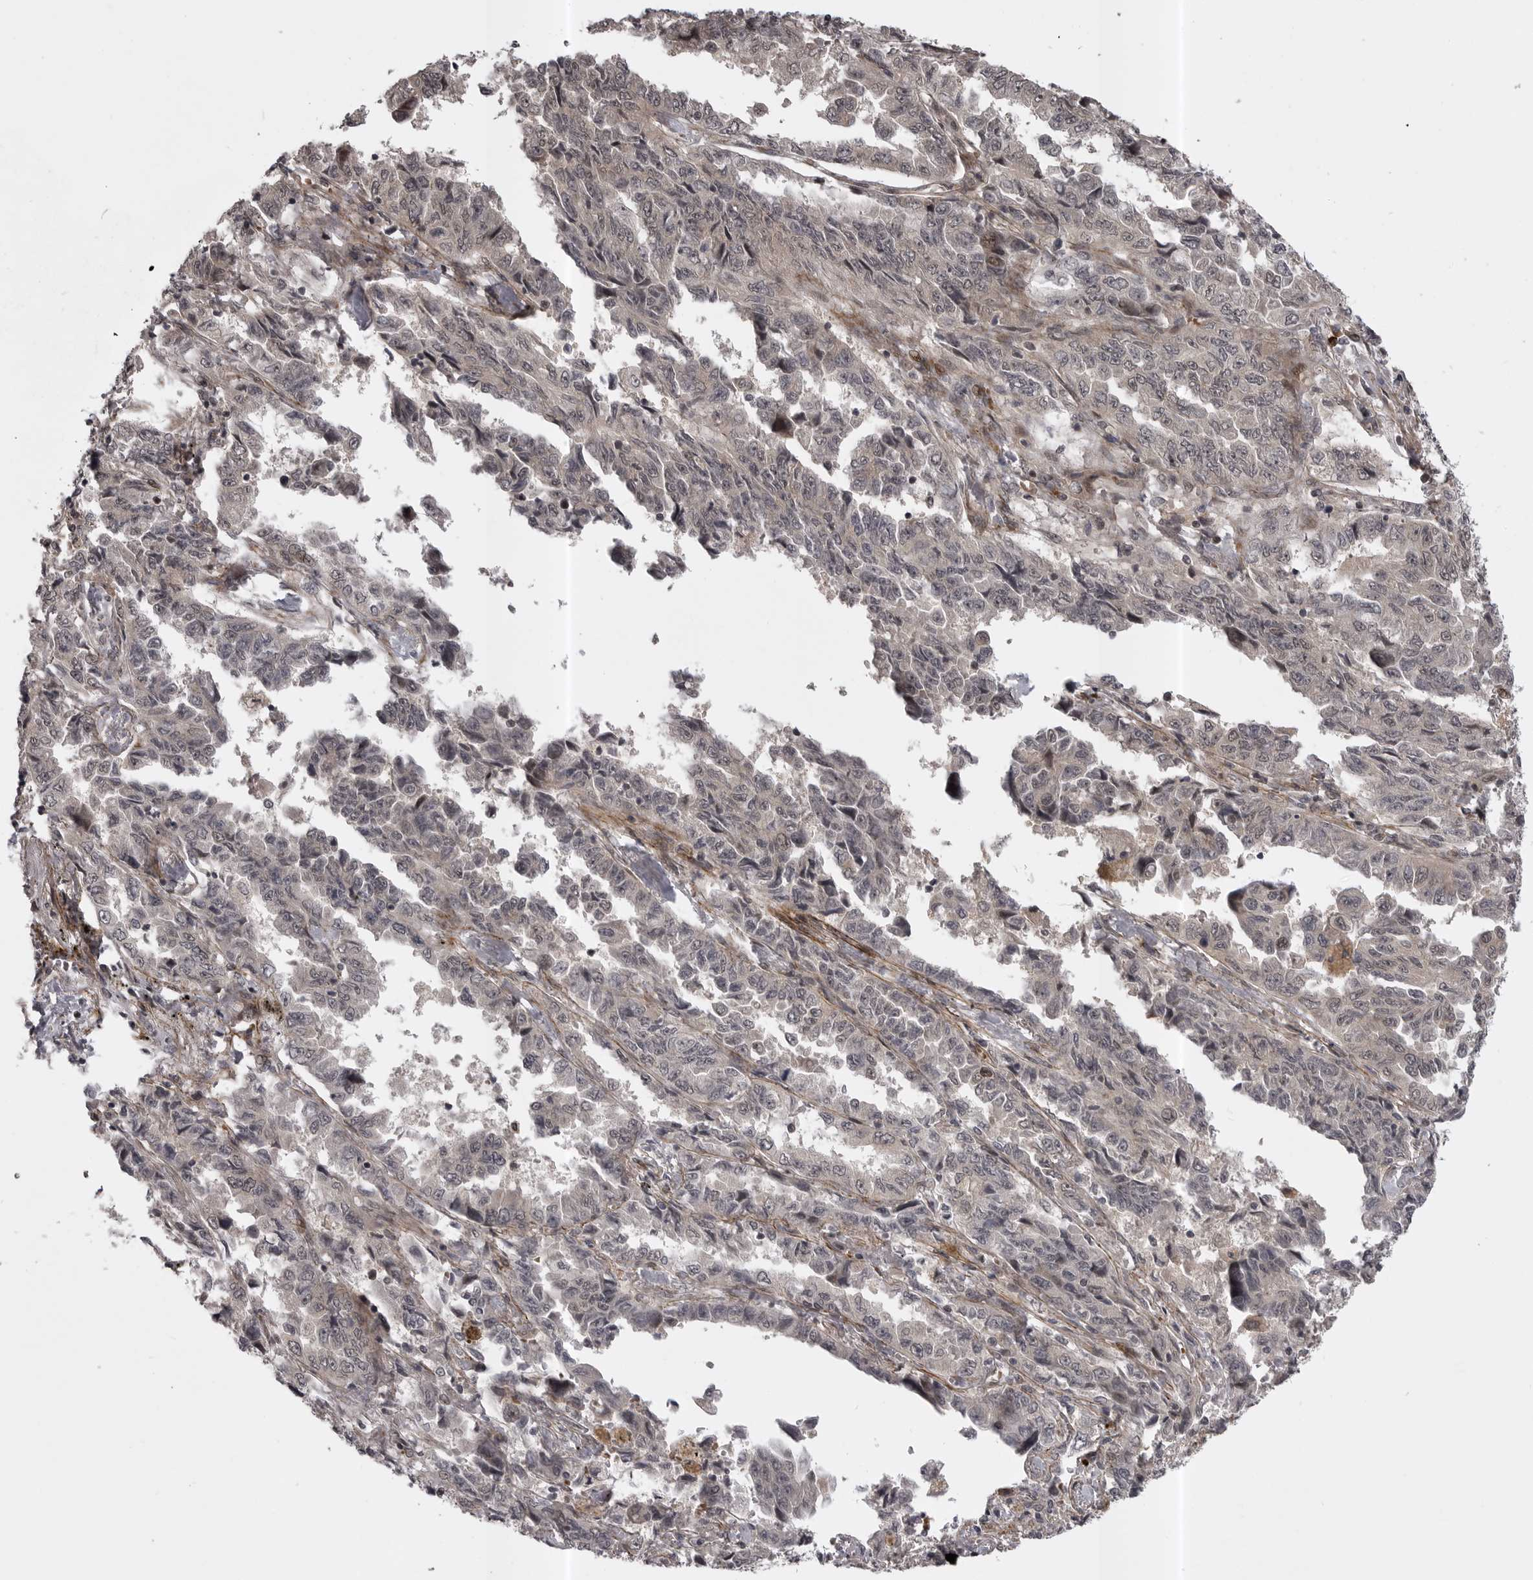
{"staining": {"intensity": "negative", "quantity": "none", "location": "none"}, "tissue": "lung cancer", "cell_type": "Tumor cells", "image_type": "cancer", "snomed": [{"axis": "morphology", "description": "Adenocarcinoma, NOS"}, {"axis": "topography", "description": "Lung"}], "caption": "Immunohistochemistry (IHC) of human lung cancer reveals no expression in tumor cells.", "gene": "SNX16", "patient": {"sex": "female", "age": 51}}